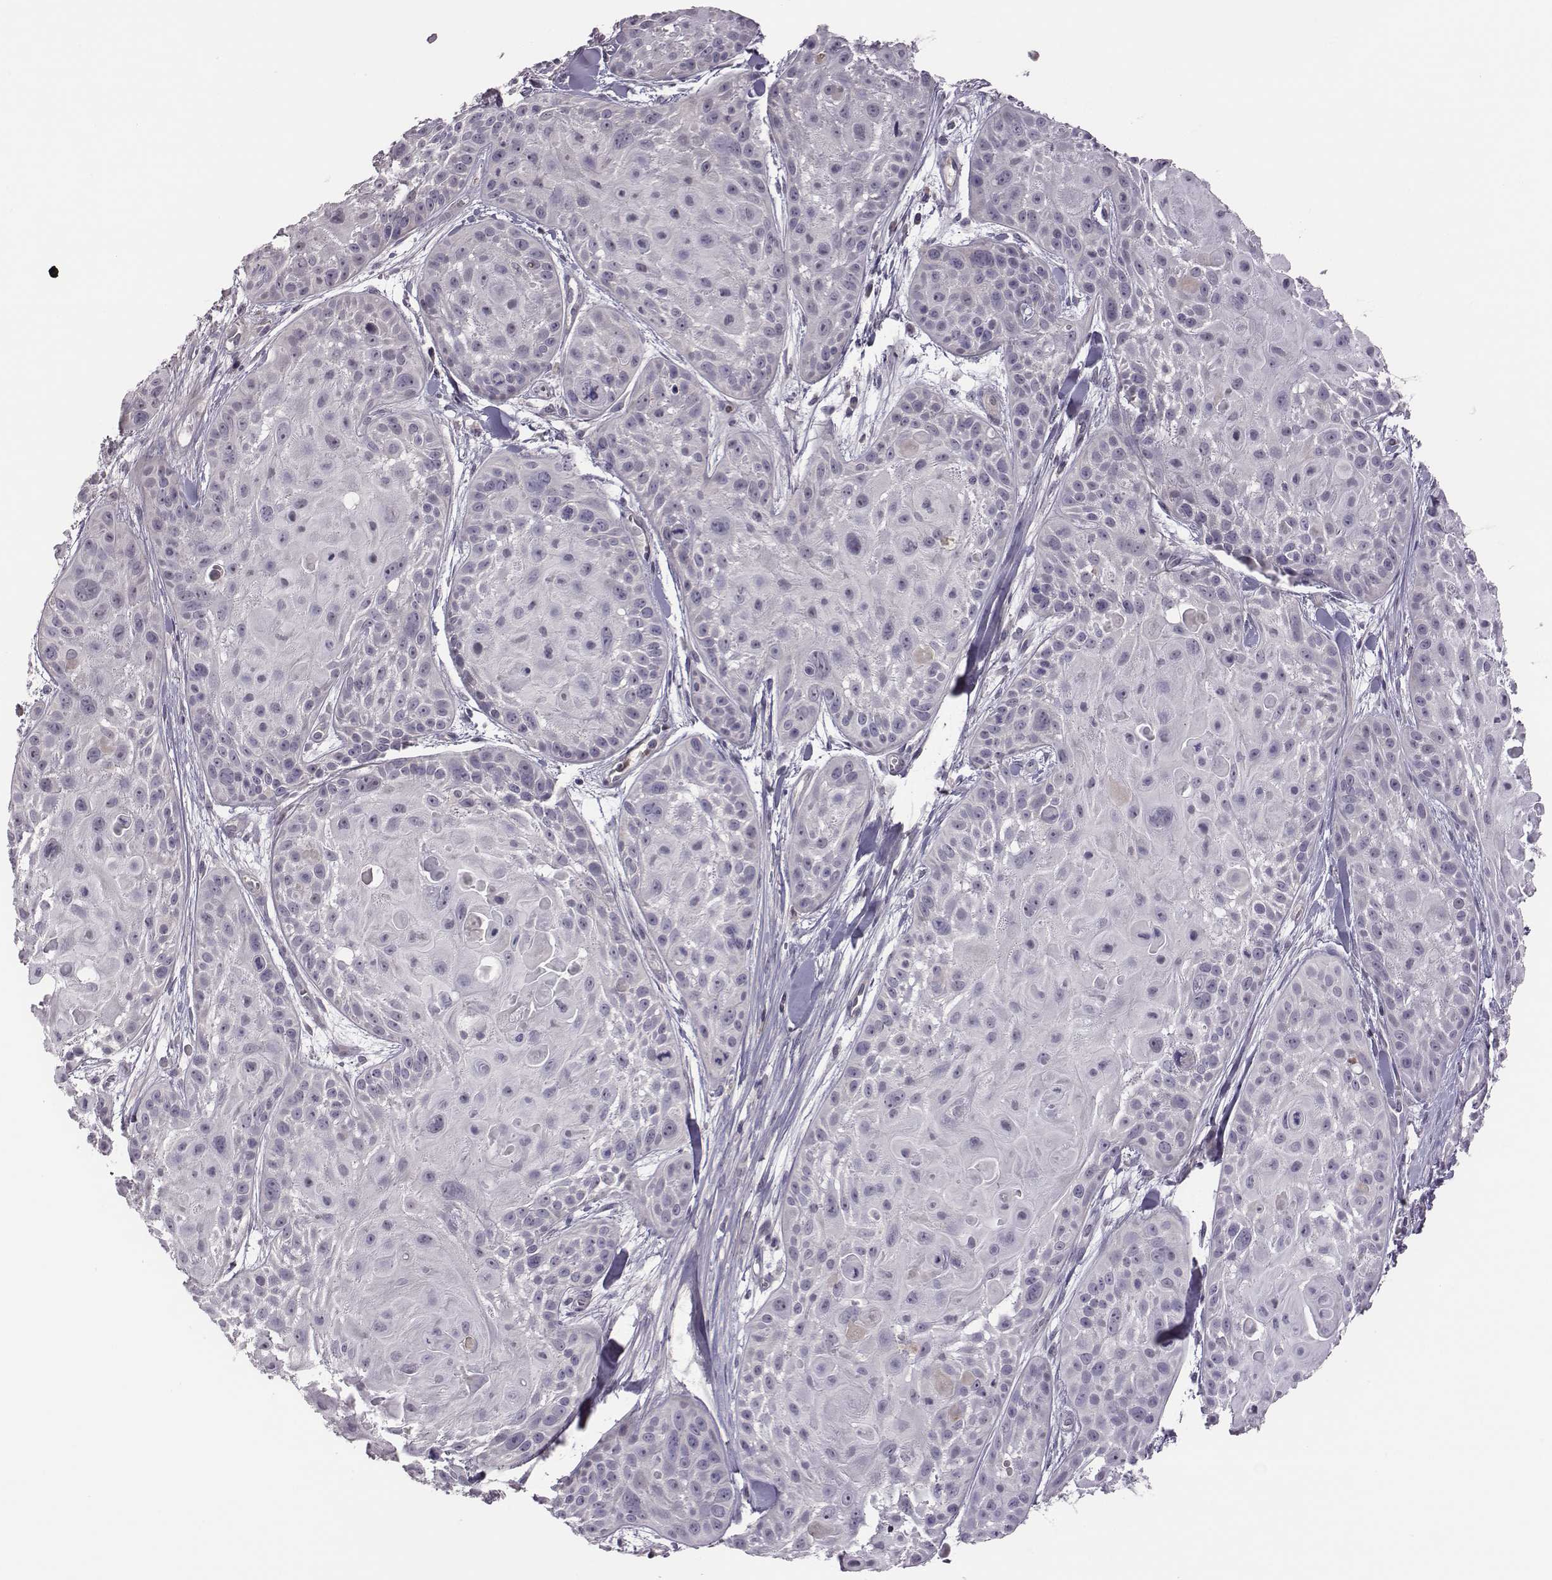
{"staining": {"intensity": "negative", "quantity": "none", "location": "none"}, "tissue": "skin cancer", "cell_type": "Tumor cells", "image_type": "cancer", "snomed": [{"axis": "morphology", "description": "Squamous cell carcinoma, NOS"}, {"axis": "topography", "description": "Skin"}, {"axis": "topography", "description": "Anal"}], "caption": "This is an immunohistochemistry (IHC) image of human skin cancer. There is no expression in tumor cells.", "gene": "KMO", "patient": {"sex": "female", "age": 75}}